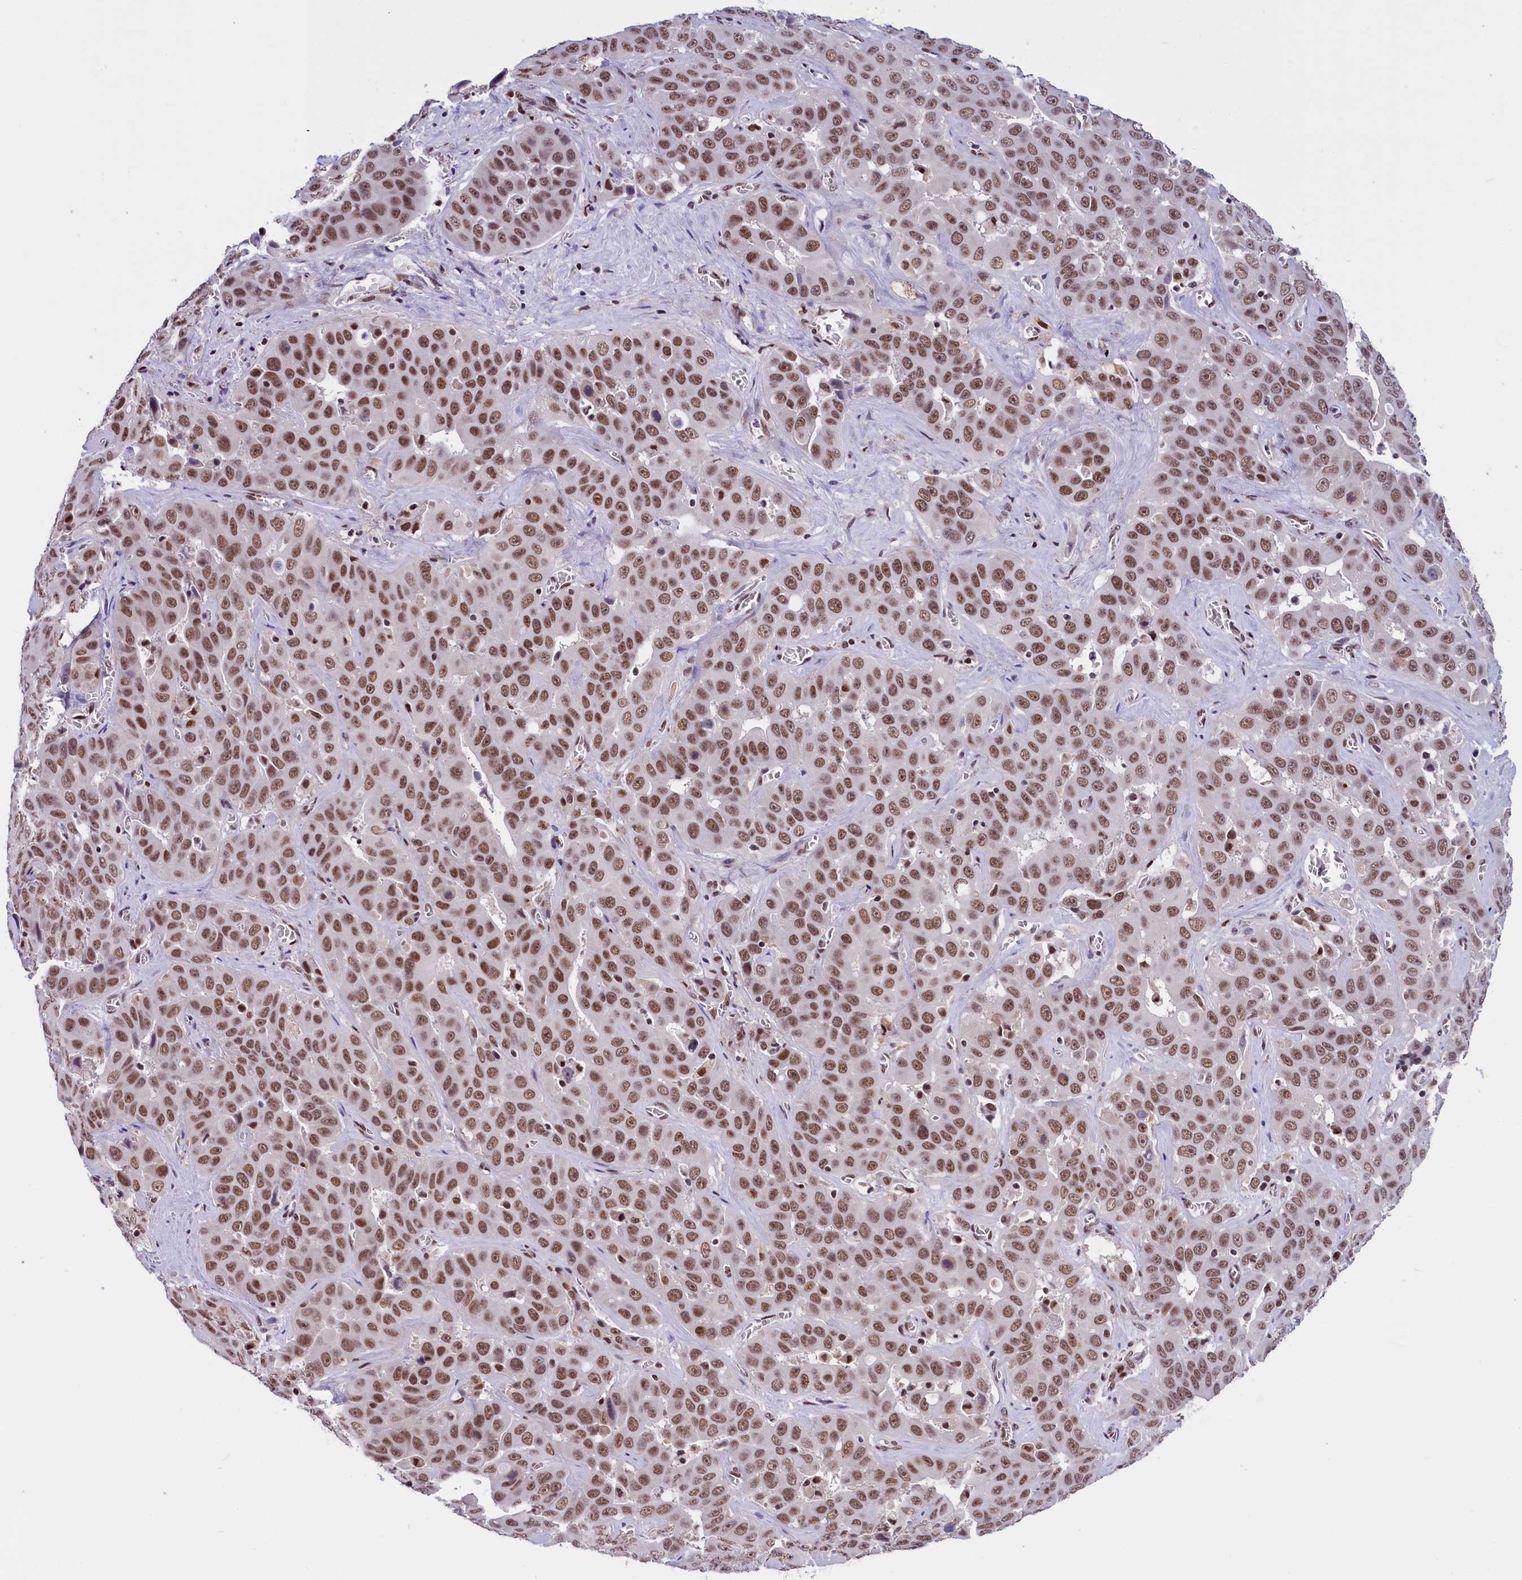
{"staining": {"intensity": "moderate", "quantity": ">75%", "location": "nuclear"}, "tissue": "liver cancer", "cell_type": "Tumor cells", "image_type": "cancer", "snomed": [{"axis": "morphology", "description": "Cholangiocarcinoma"}, {"axis": "topography", "description": "Liver"}], "caption": "A medium amount of moderate nuclear expression is present in about >75% of tumor cells in cholangiocarcinoma (liver) tissue.", "gene": "CDYL2", "patient": {"sex": "female", "age": 52}}